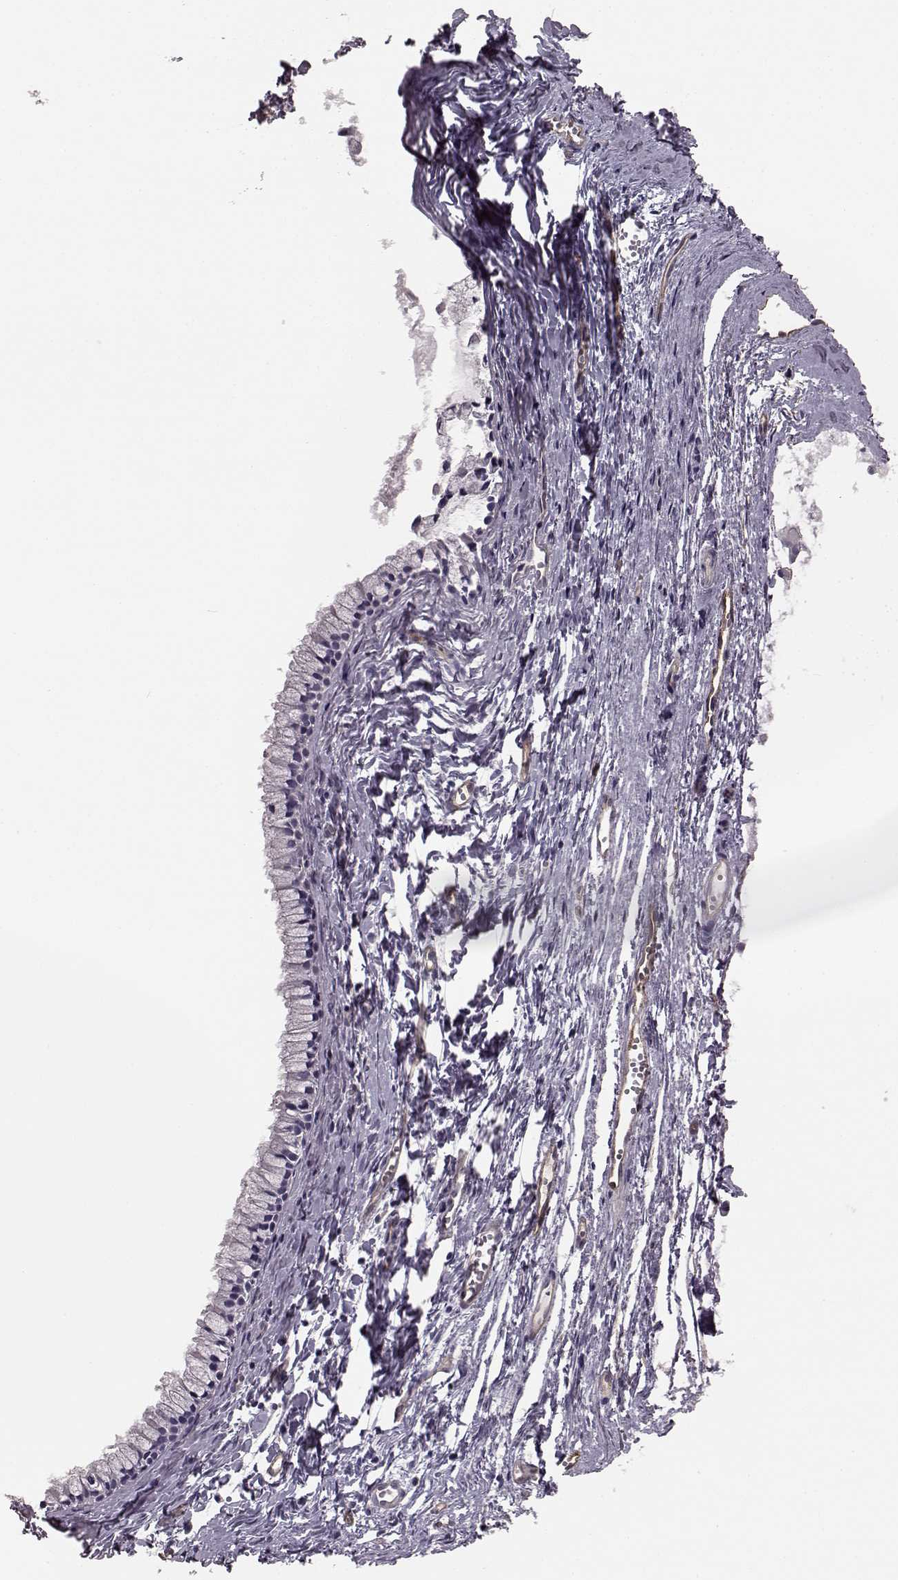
{"staining": {"intensity": "negative", "quantity": "none", "location": "none"}, "tissue": "nasopharynx", "cell_type": "Respiratory epithelial cells", "image_type": "normal", "snomed": [{"axis": "morphology", "description": "Normal tissue, NOS"}, {"axis": "topography", "description": "Nasopharynx"}], "caption": "Immunohistochemistry (IHC) of unremarkable nasopharynx reveals no staining in respiratory epithelial cells.", "gene": "EIF4E1B", "patient": {"sex": "male", "age": 83}}